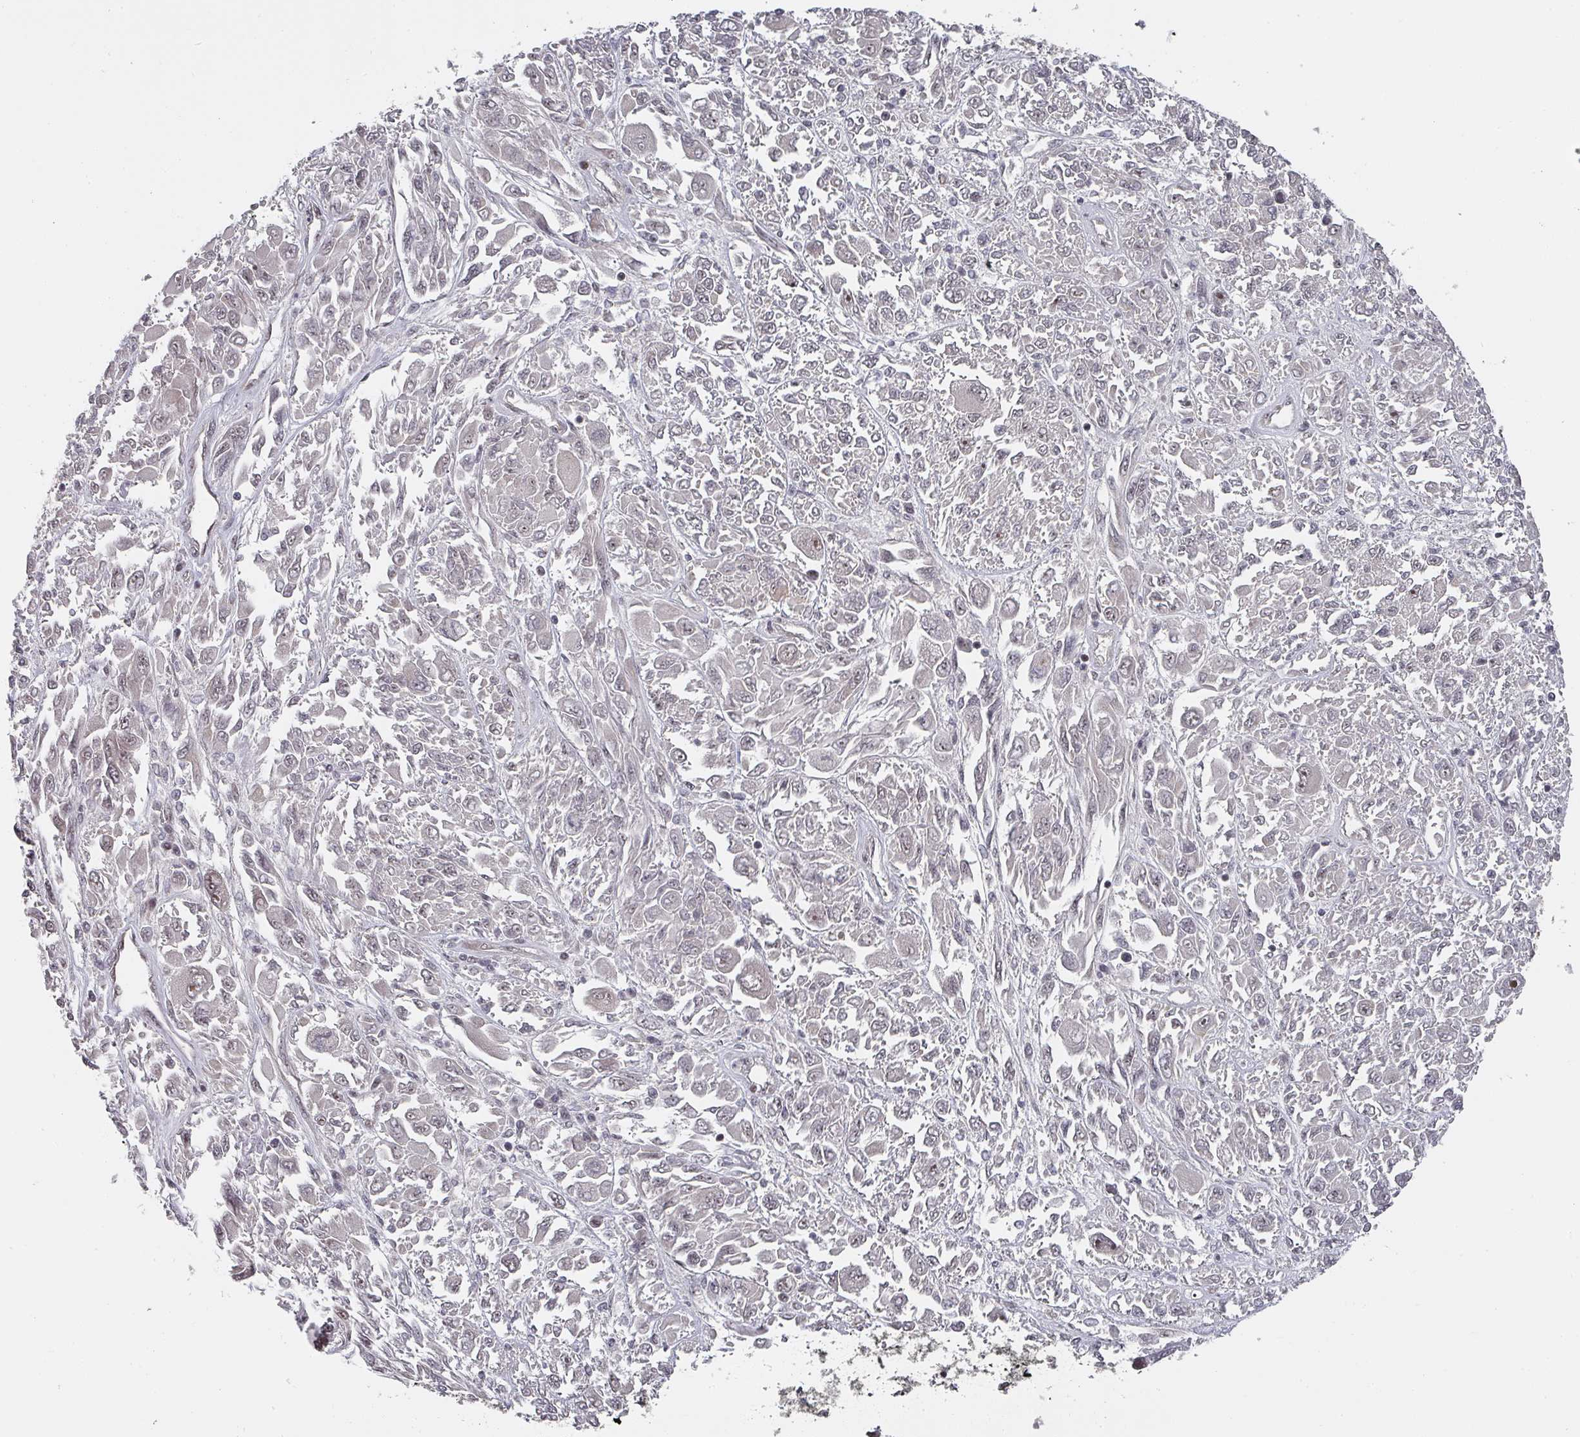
{"staining": {"intensity": "weak", "quantity": "<25%", "location": "nuclear"}, "tissue": "melanoma", "cell_type": "Tumor cells", "image_type": "cancer", "snomed": [{"axis": "morphology", "description": "Malignant melanoma, NOS"}, {"axis": "topography", "description": "Skin"}], "caption": "High power microscopy photomicrograph of an immunohistochemistry (IHC) photomicrograph of malignant melanoma, revealing no significant expression in tumor cells.", "gene": "KIF1C", "patient": {"sex": "female", "age": 91}}